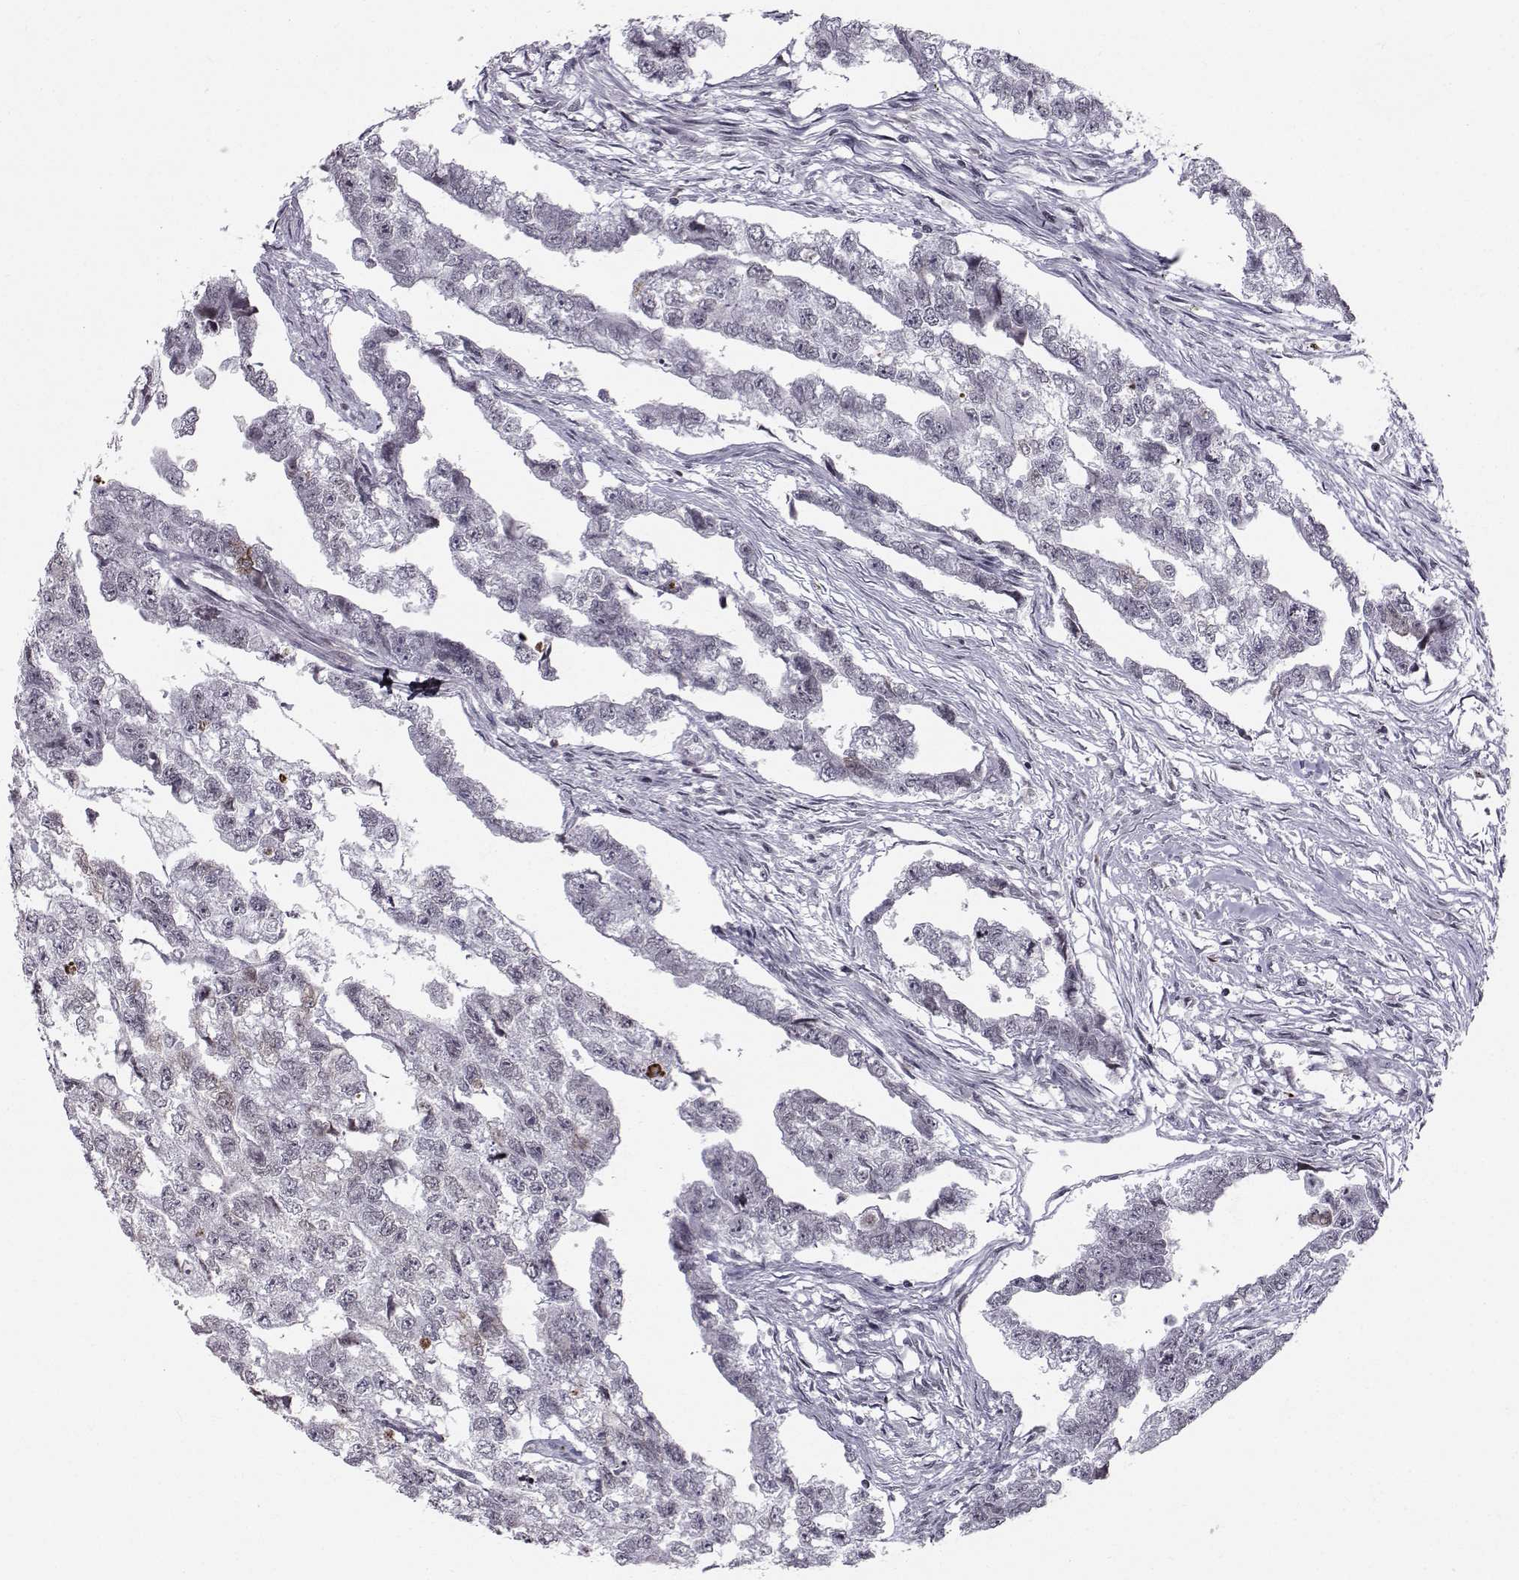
{"staining": {"intensity": "negative", "quantity": "none", "location": "none"}, "tissue": "testis cancer", "cell_type": "Tumor cells", "image_type": "cancer", "snomed": [{"axis": "morphology", "description": "Carcinoma, Embryonal, NOS"}, {"axis": "morphology", "description": "Teratoma, malignant, NOS"}, {"axis": "topography", "description": "Testis"}], "caption": "This is an immunohistochemistry histopathology image of human malignant teratoma (testis). There is no staining in tumor cells.", "gene": "MARCHF4", "patient": {"sex": "male", "age": 44}}